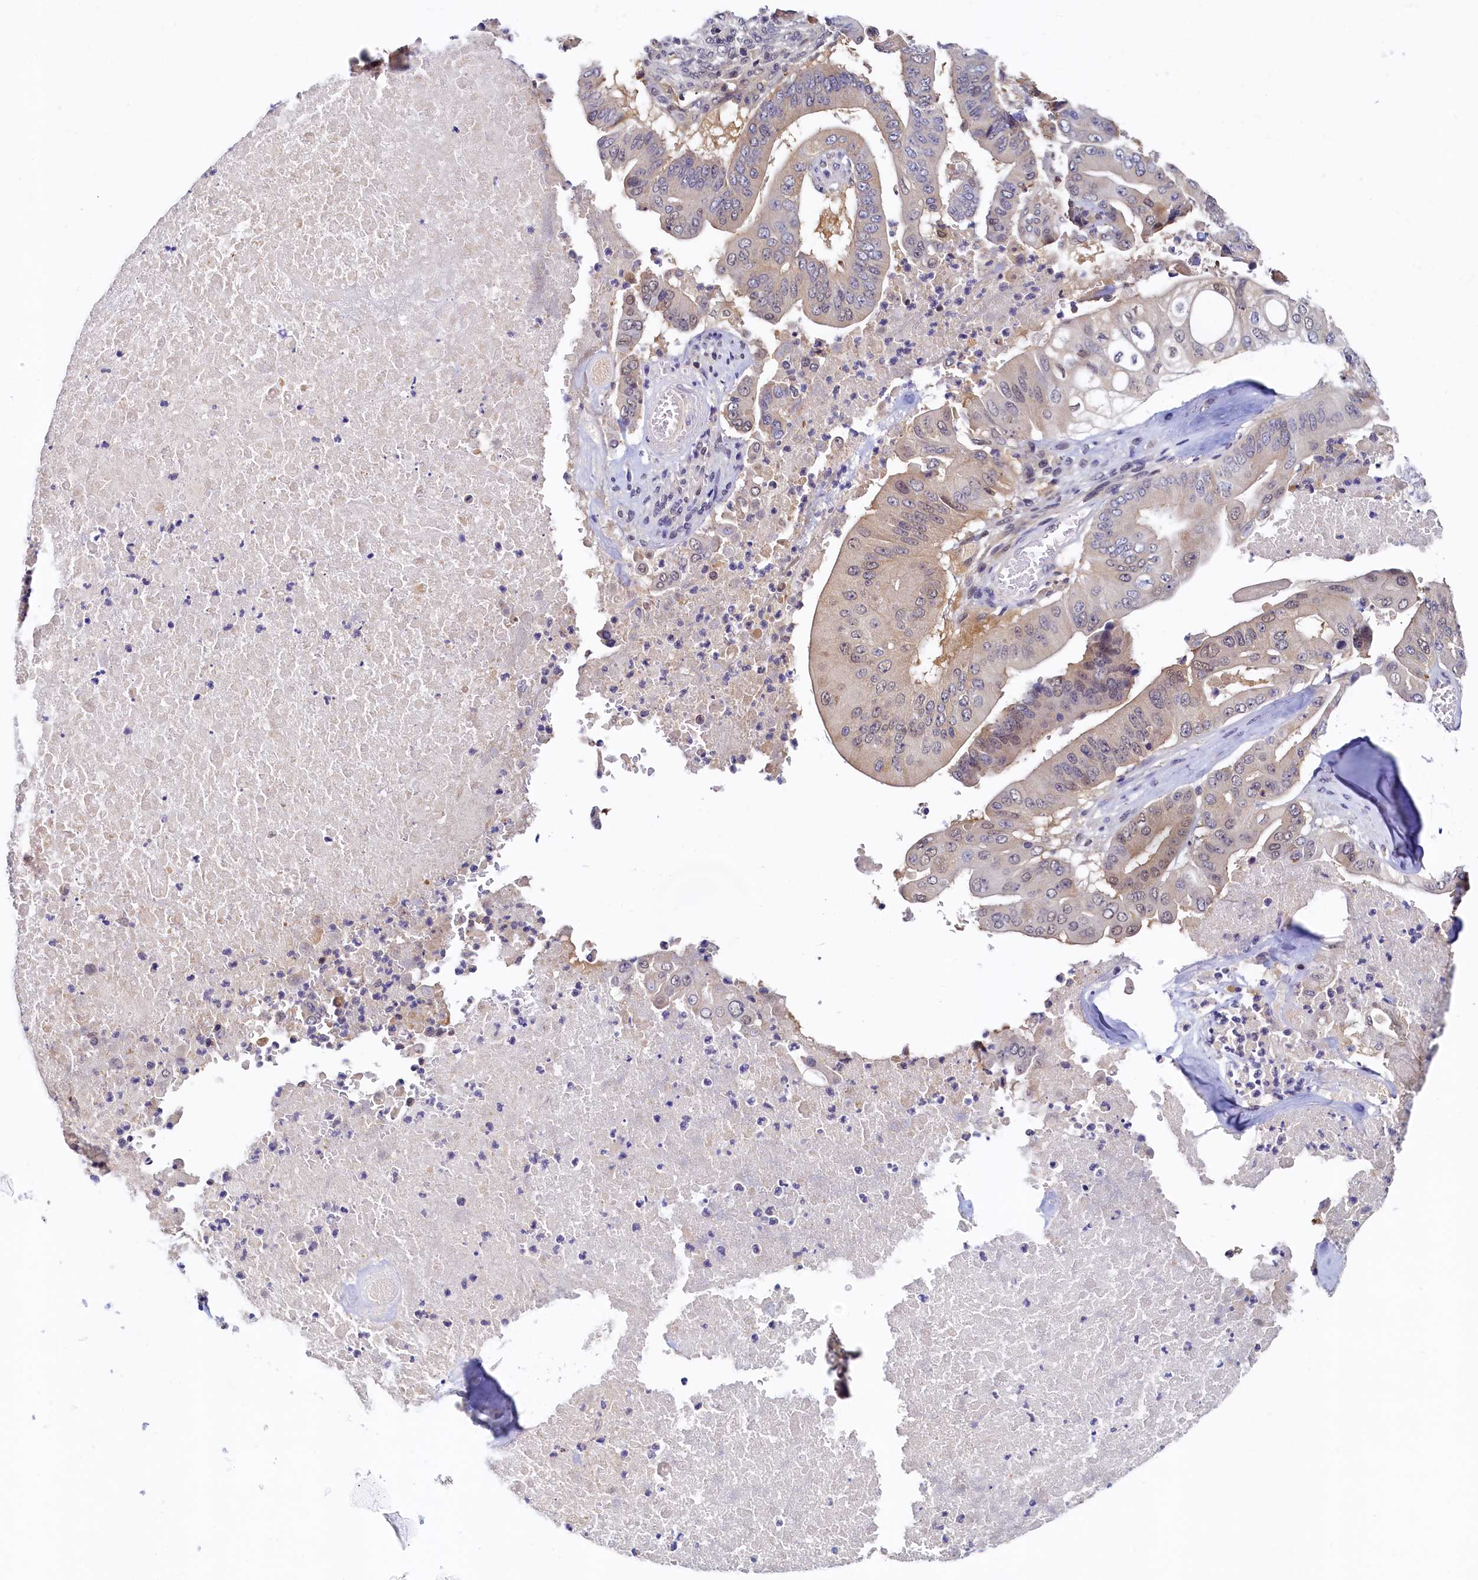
{"staining": {"intensity": "weak", "quantity": "<25%", "location": "cytoplasmic/membranous"}, "tissue": "pancreatic cancer", "cell_type": "Tumor cells", "image_type": "cancer", "snomed": [{"axis": "morphology", "description": "Adenocarcinoma, NOS"}, {"axis": "topography", "description": "Pancreas"}], "caption": "This photomicrograph is of pancreatic cancer (adenocarcinoma) stained with IHC to label a protein in brown with the nuclei are counter-stained blue. There is no positivity in tumor cells. (DAB (3,3'-diaminobenzidine) immunohistochemistry, high magnification).", "gene": "PAAF1", "patient": {"sex": "female", "age": 77}}